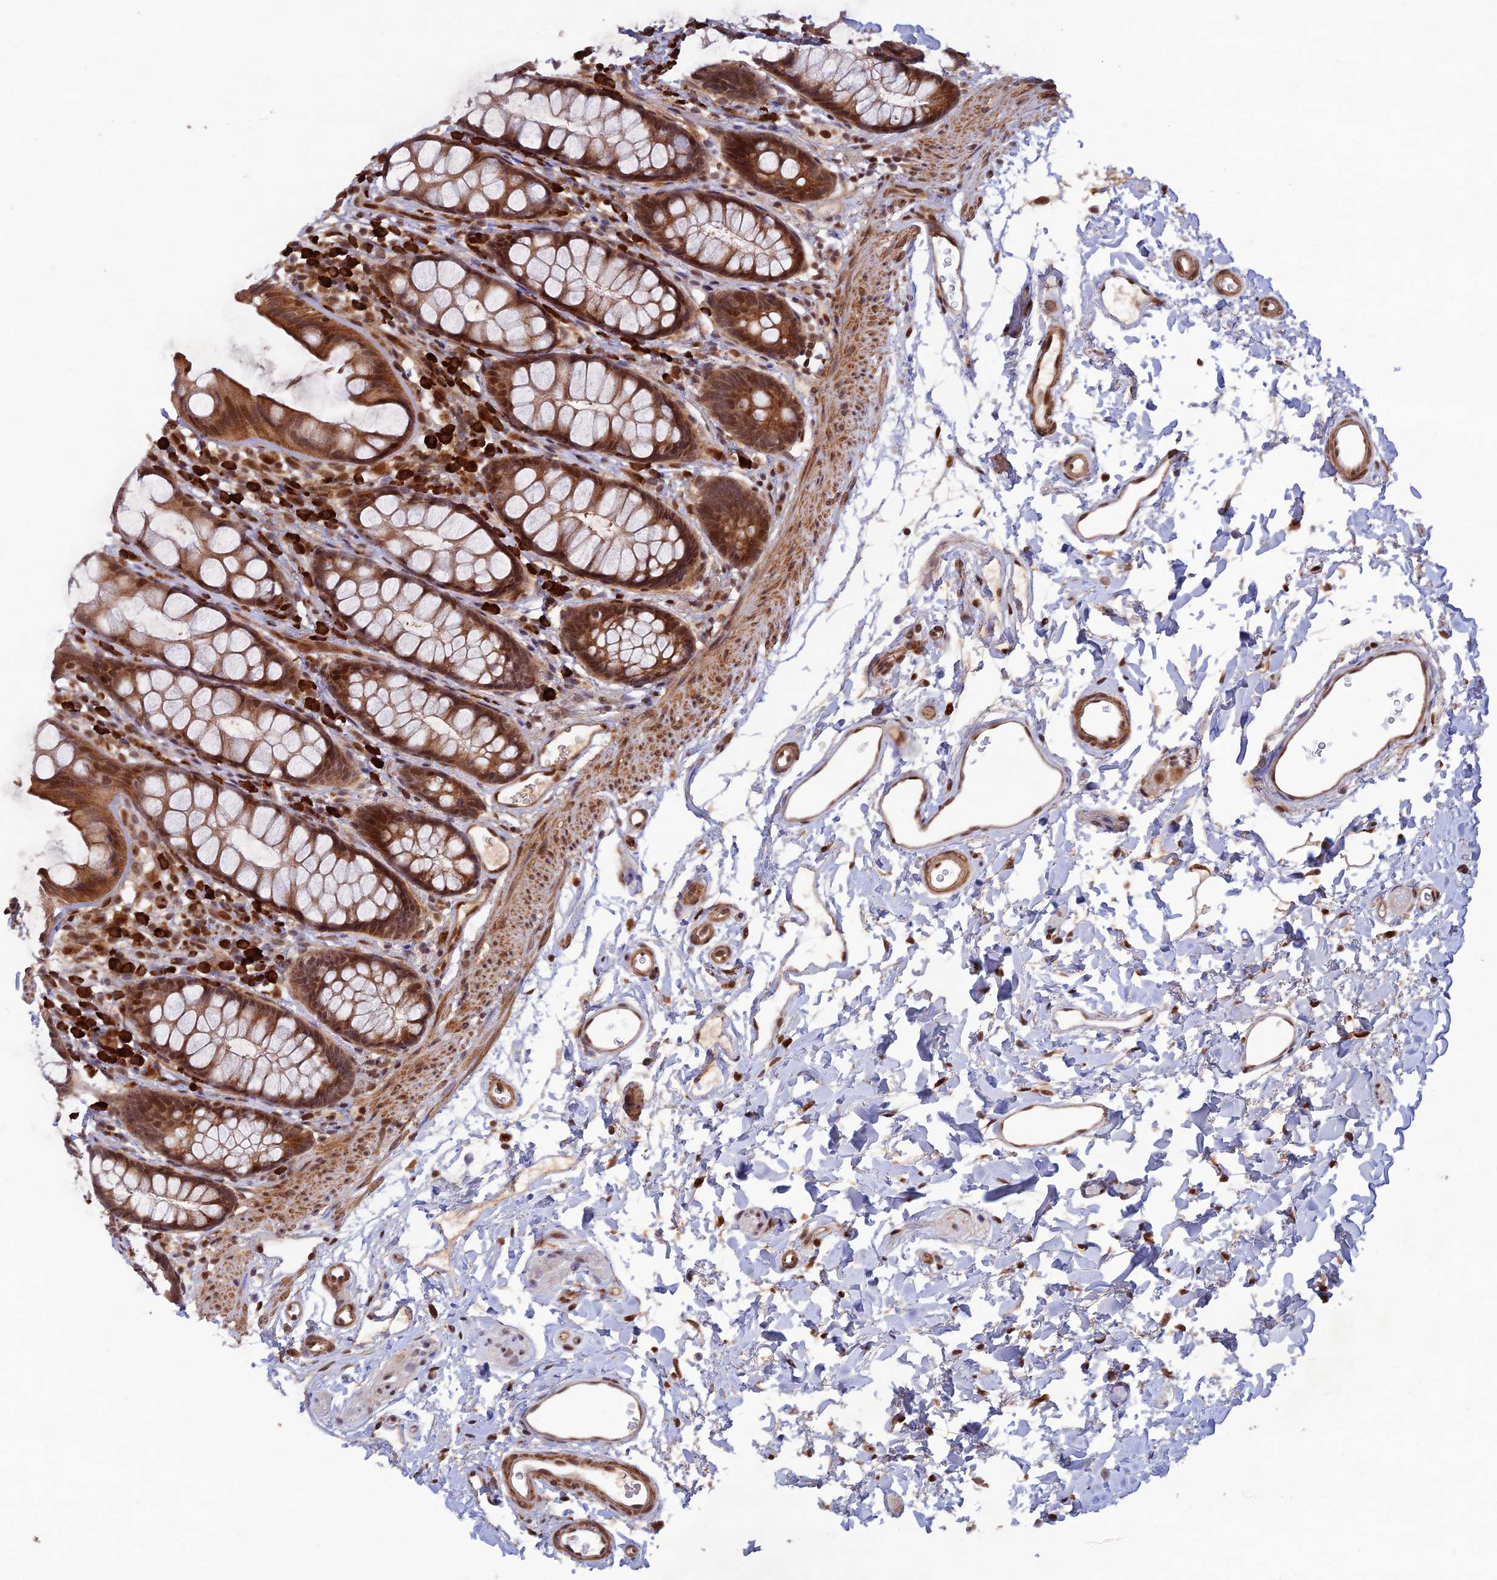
{"staining": {"intensity": "moderate", "quantity": ">75%", "location": "cytoplasmic/membranous"}, "tissue": "rectum", "cell_type": "Glandular cells", "image_type": "normal", "snomed": [{"axis": "morphology", "description": "Normal tissue, NOS"}, {"axis": "topography", "description": "Rectum"}], "caption": "The histopathology image shows a brown stain indicating the presence of a protein in the cytoplasmic/membranous of glandular cells in rectum. (DAB IHC with brightfield microscopy, high magnification).", "gene": "ZNF565", "patient": {"sex": "female", "age": 65}}